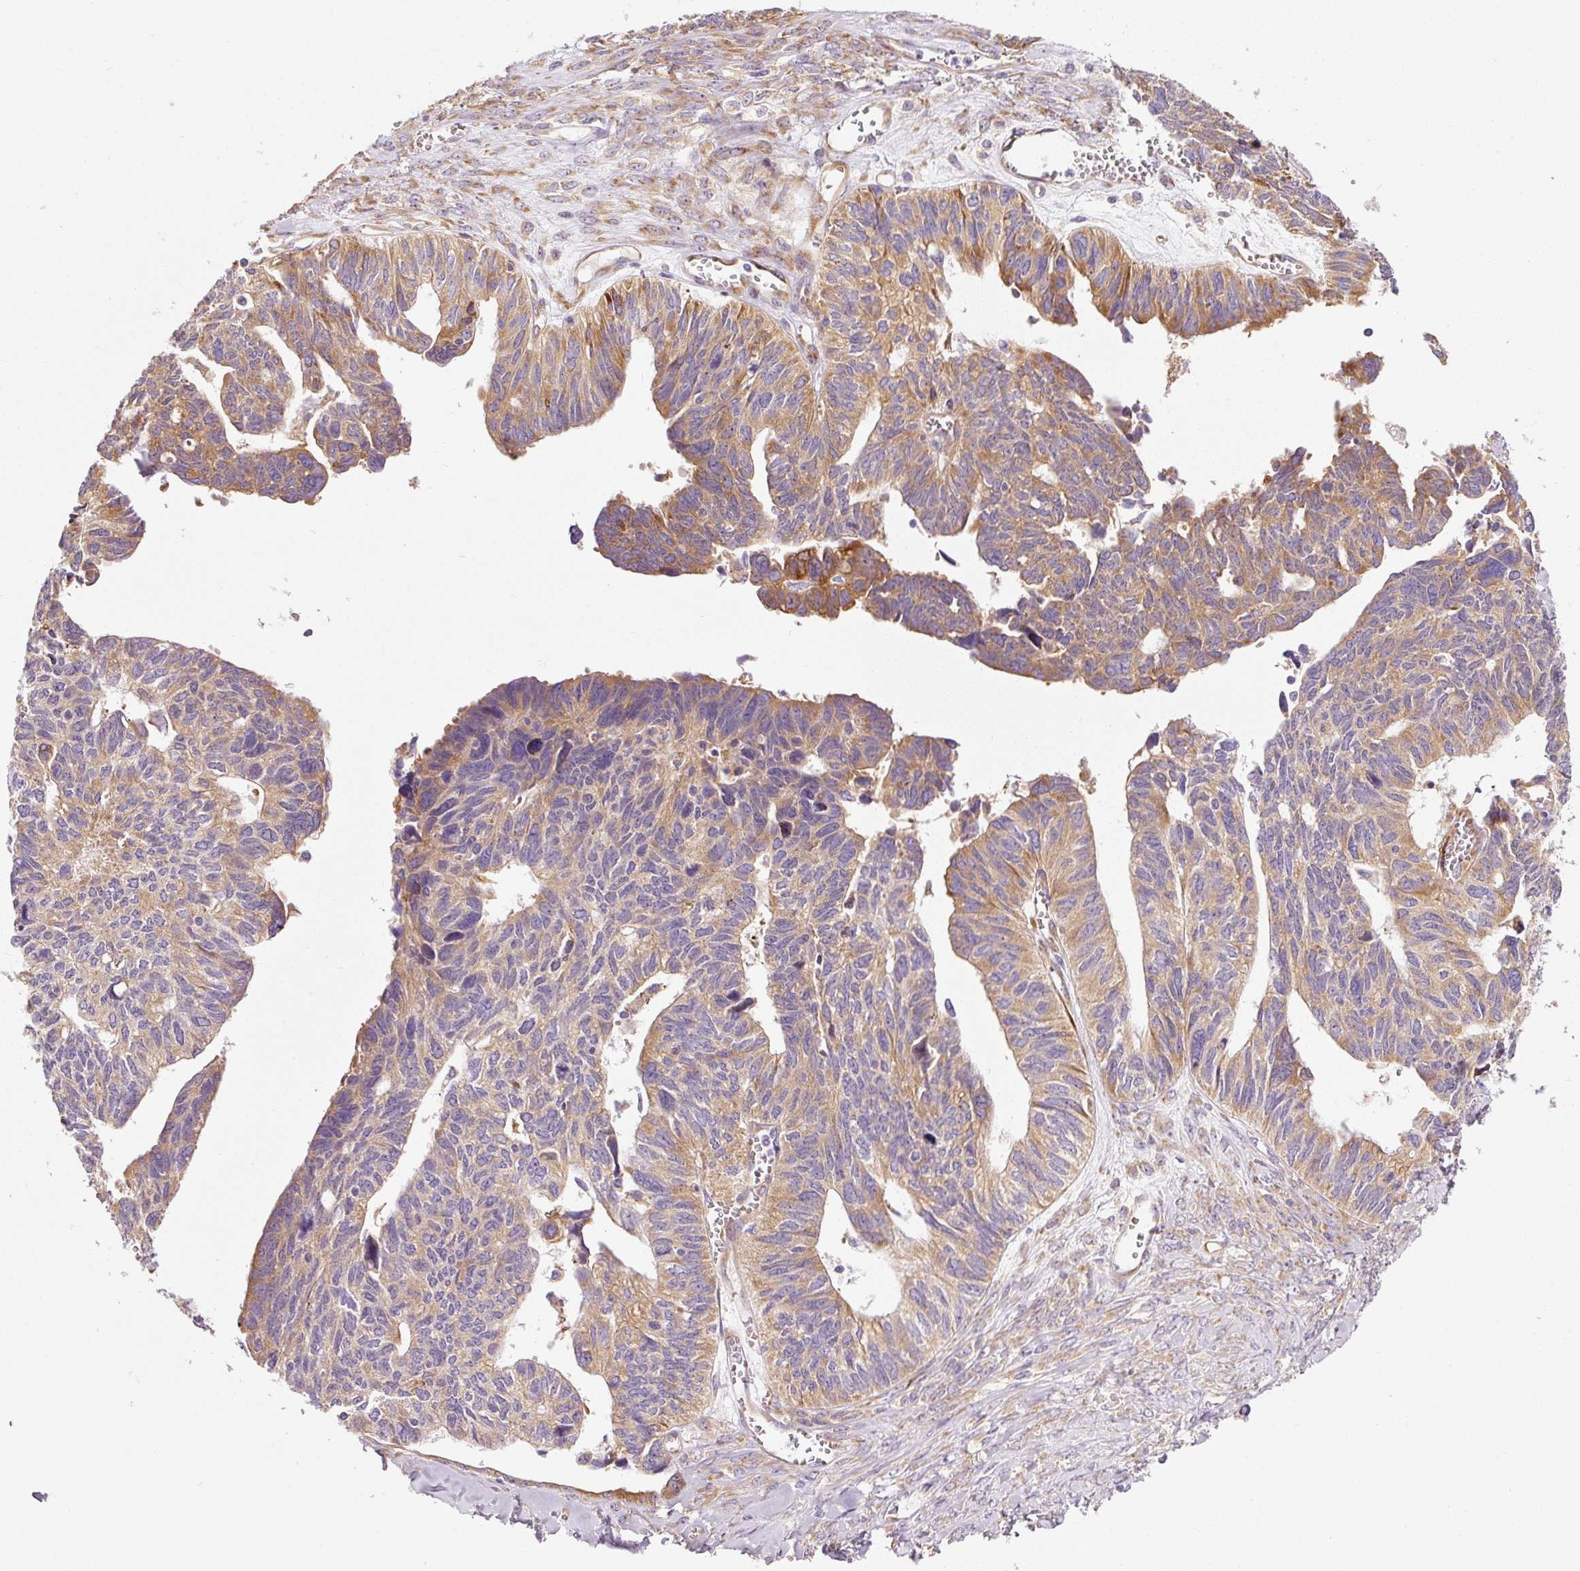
{"staining": {"intensity": "moderate", "quantity": "25%-75%", "location": "cytoplasmic/membranous"}, "tissue": "ovarian cancer", "cell_type": "Tumor cells", "image_type": "cancer", "snomed": [{"axis": "morphology", "description": "Cystadenocarcinoma, serous, NOS"}, {"axis": "topography", "description": "Ovary"}], "caption": "This is a photomicrograph of IHC staining of ovarian serous cystadenocarcinoma, which shows moderate expression in the cytoplasmic/membranous of tumor cells.", "gene": "RPL10A", "patient": {"sex": "female", "age": 79}}